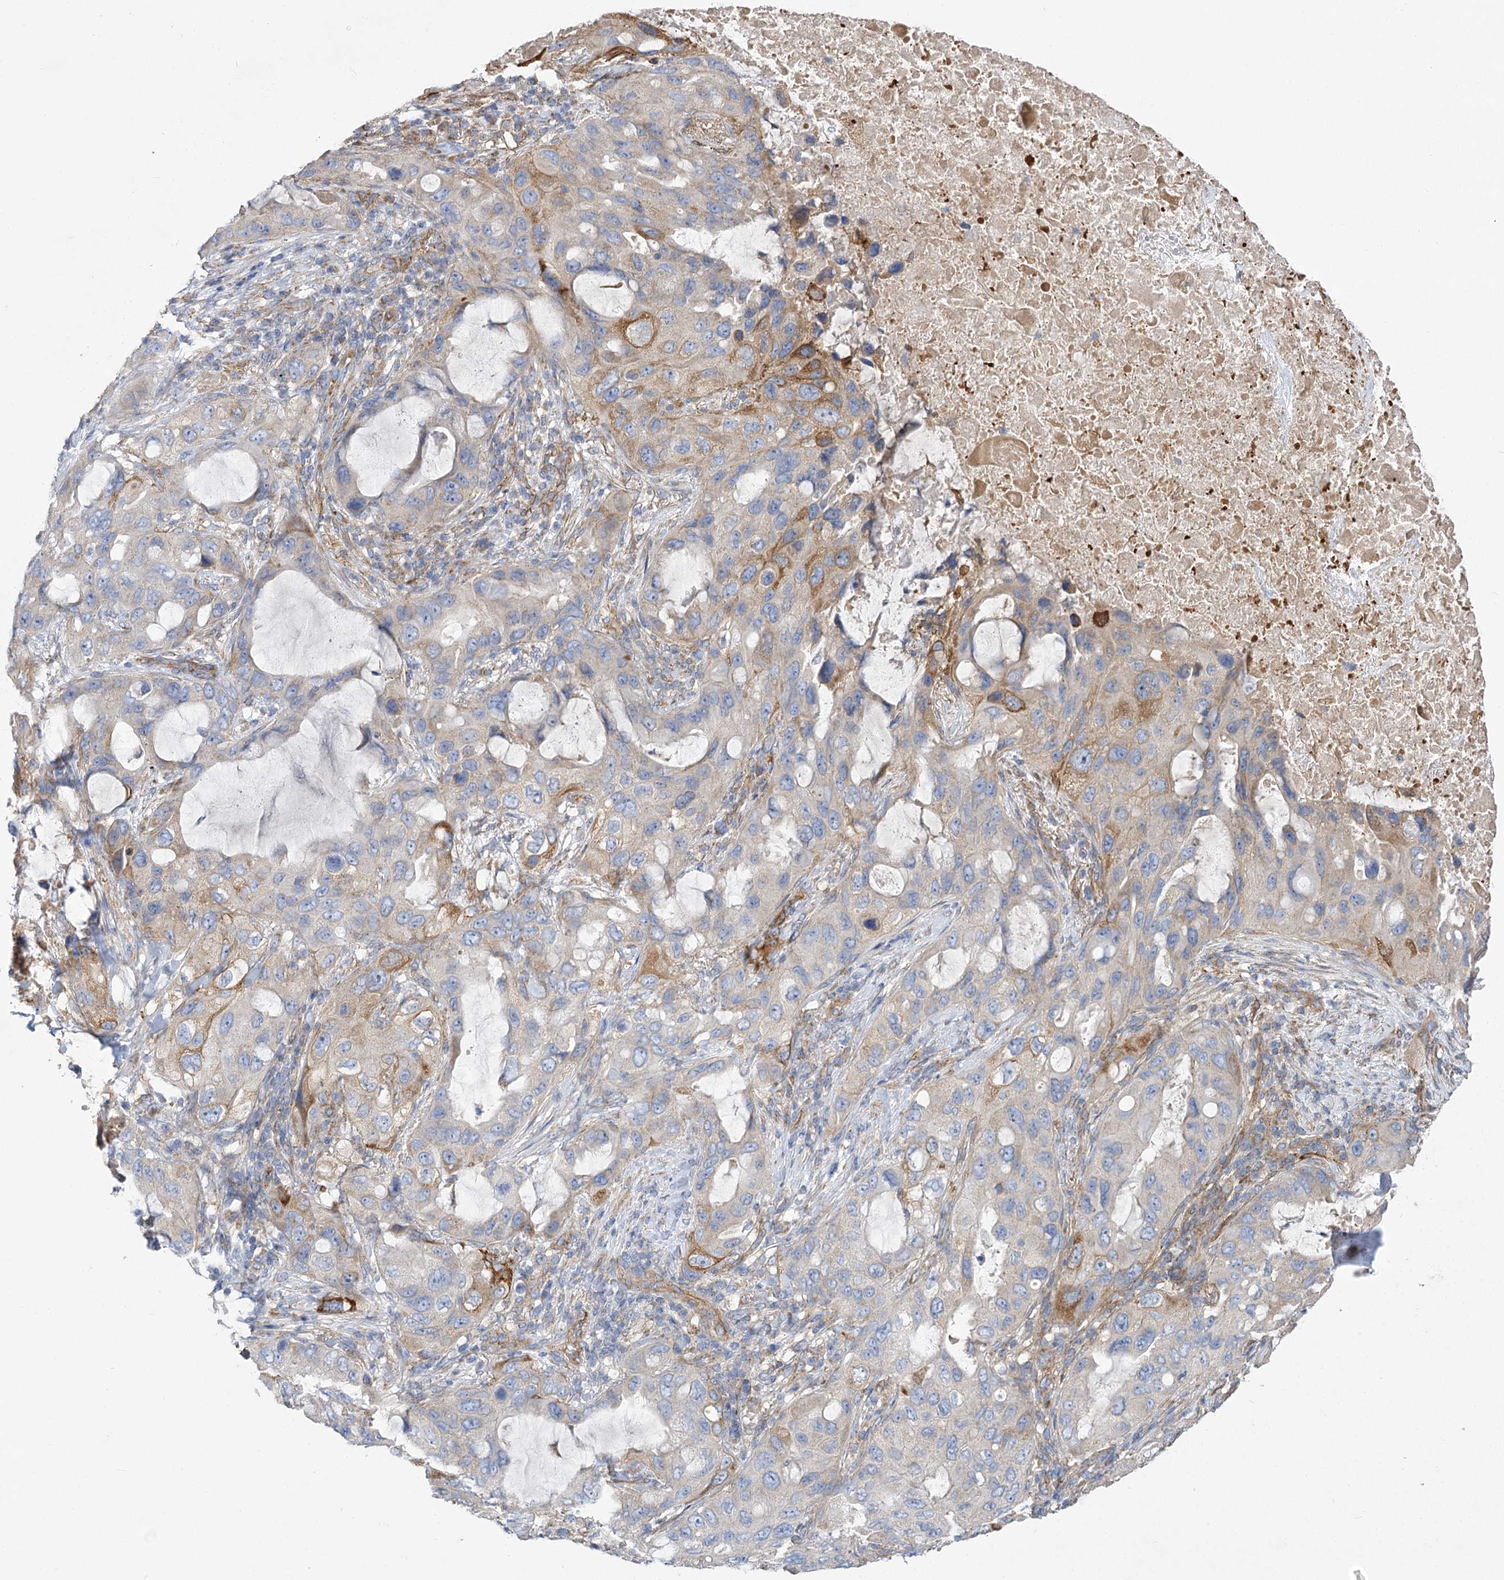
{"staining": {"intensity": "negative", "quantity": "none", "location": "none"}, "tissue": "lung cancer", "cell_type": "Tumor cells", "image_type": "cancer", "snomed": [{"axis": "morphology", "description": "Squamous cell carcinoma, NOS"}, {"axis": "topography", "description": "Lung"}], "caption": "The IHC image has no significant expression in tumor cells of lung squamous cell carcinoma tissue.", "gene": "RMDN2", "patient": {"sex": "female", "age": 73}}